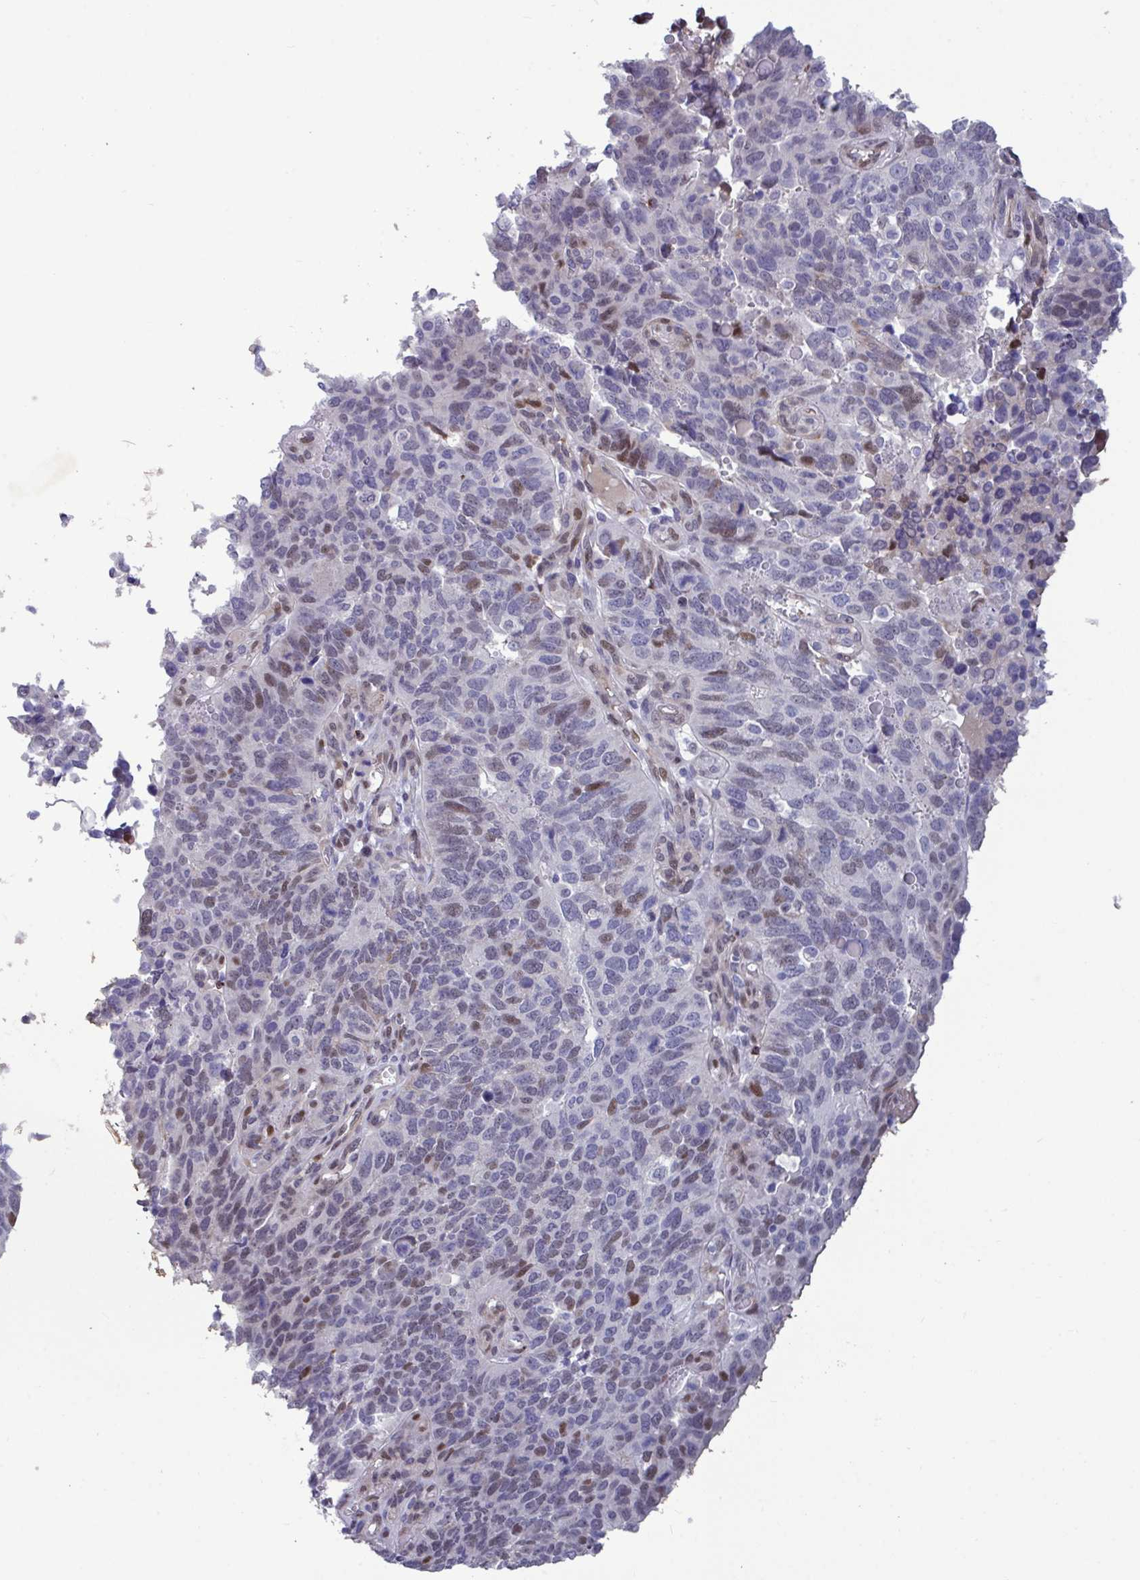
{"staining": {"intensity": "moderate", "quantity": "<25%", "location": "nuclear"}, "tissue": "endometrial cancer", "cell_type": "Tumor cells", "image_type": "cancer", "snomed": [{"axis": "morphology", "description": "Adenocarcinoma, NOS"}, {"axis": "topography", "description": "Endometrium"}], "caption": "Immunohistochemistry (IHC) photomicrograph of human endometrial cancer (adenocarcinoma) stained for a protein (brown), which displays low levels of moderate nuclear positivity in approximately <25% of tumor cells.", "gene": "PELI2", "patient": {"sex": "female", "age": 66}}